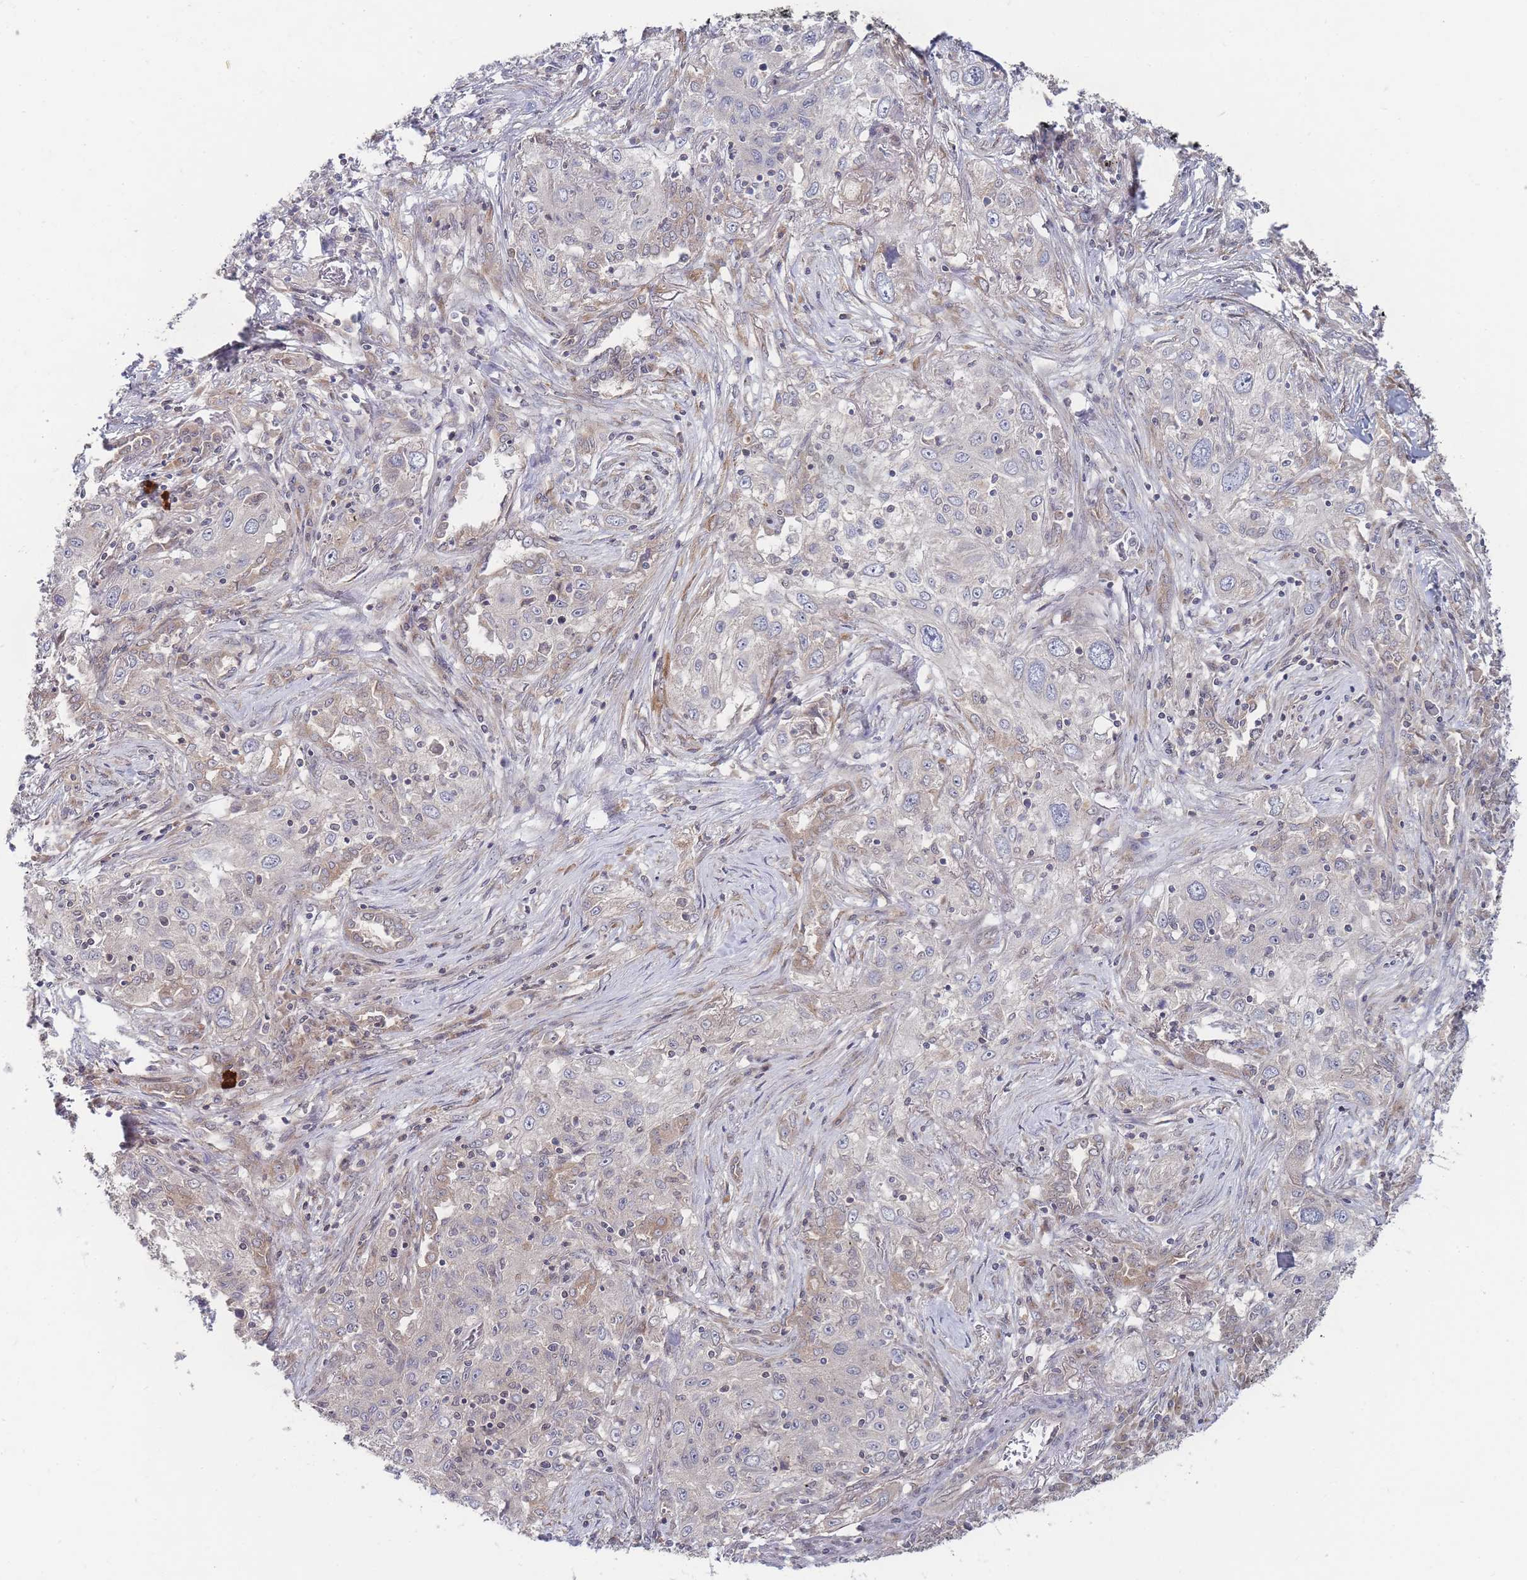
{"staining": {"intensity": "weak", "quantity": "<25%", "location": "cytoplasmic/membranous"}, "tissue": "lung cancer", "cell_type": "Tumor cells", "image_type": "cancer", "snomed": [{"axis": "morphology", "description": "Squamous cell carcinoma, NOS"}, {"axis": "topography", "description": "Lung"}], "caption": "This is an immunohistochemistry histopathology image of human squamous cell carcinoma (lung). There is no staining in tumor cells.", "gene": "SLC35F5", "patient": {"sex": "female", "age": 69}}